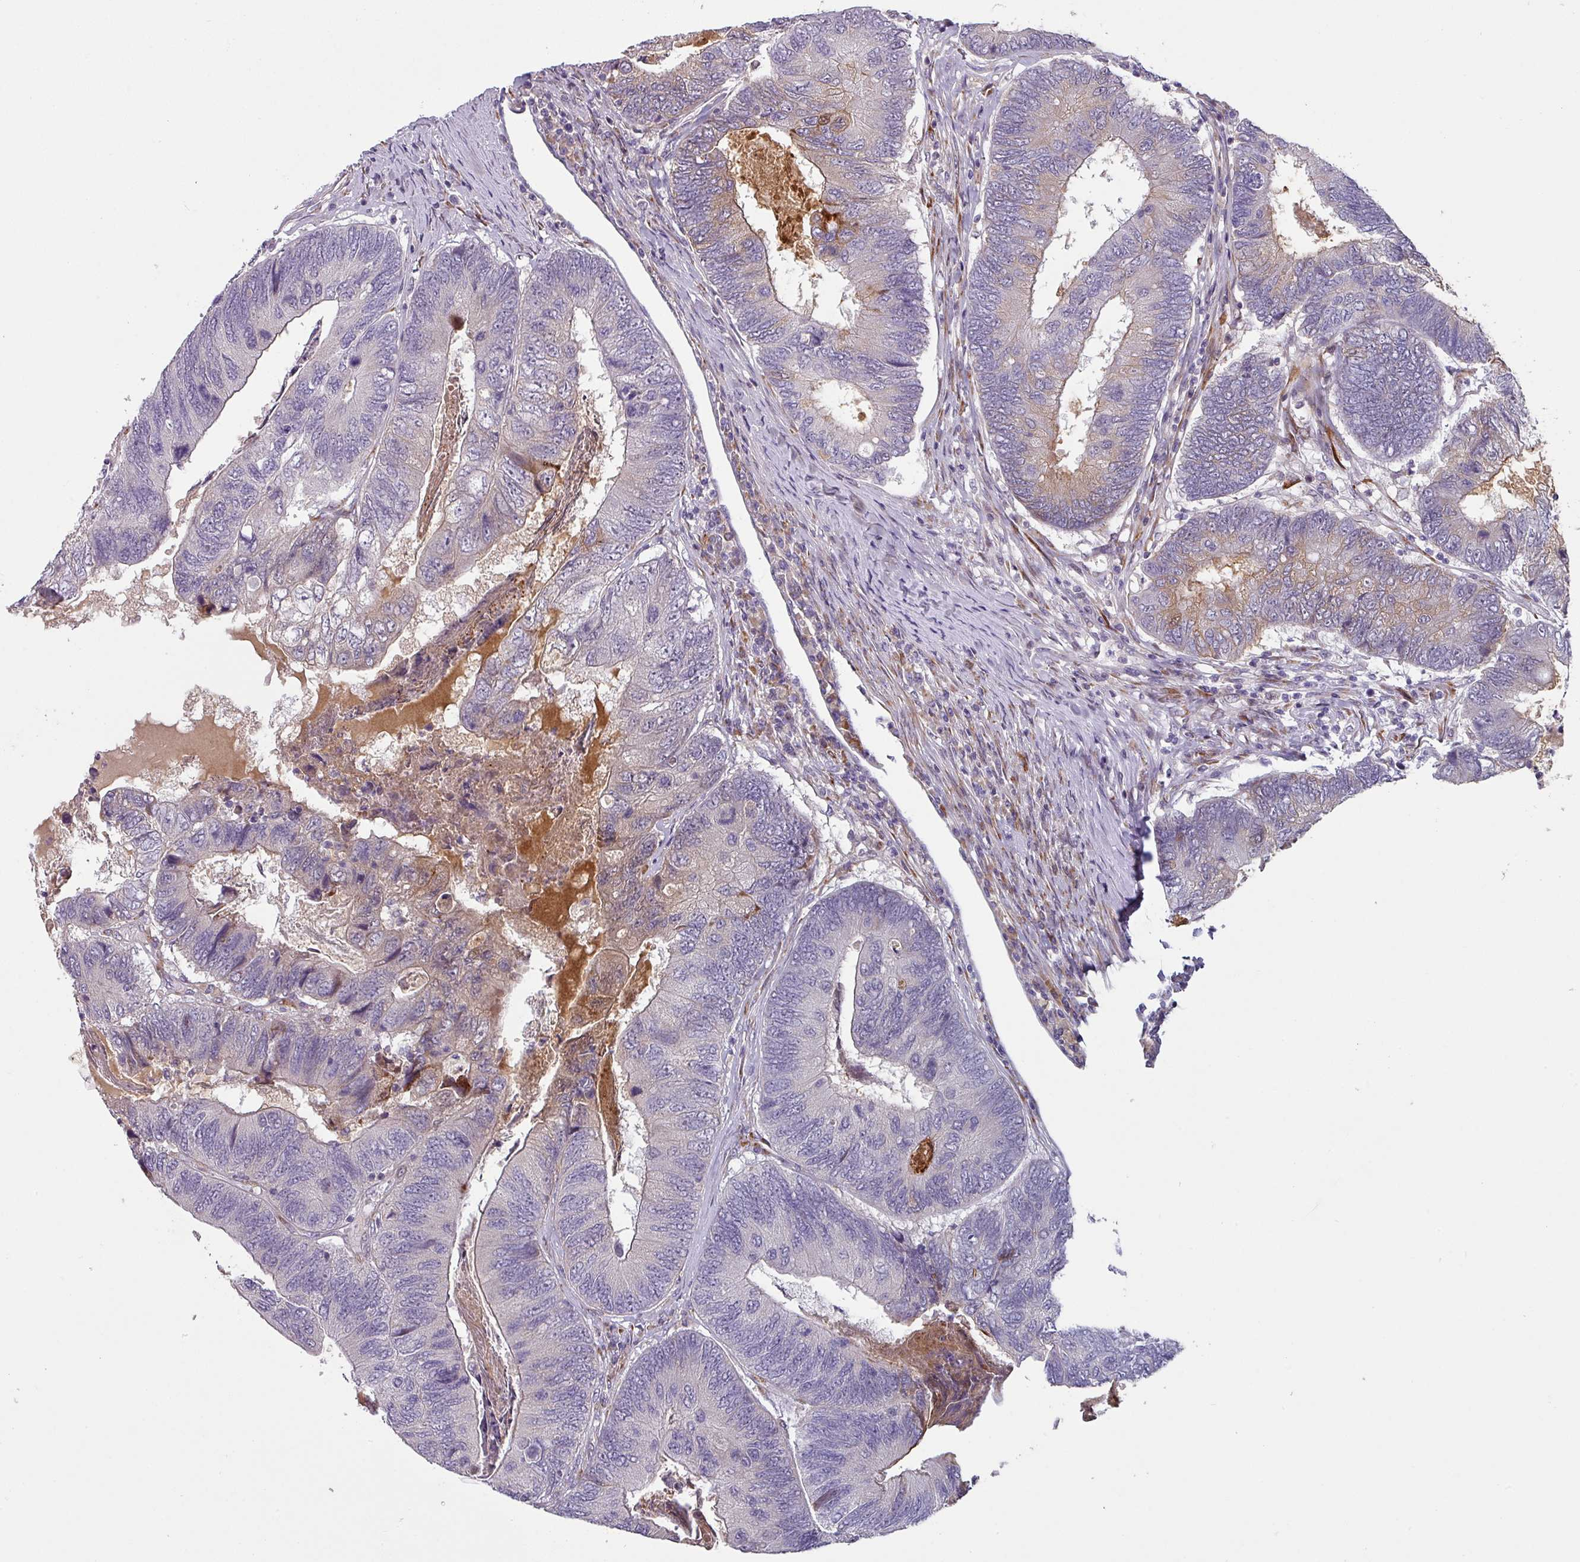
{"staining": {"intensity": "negative", "quantity": "none", "location": "none"}, "tissue": "colorectal cancer", "cell_type": "Tumor cells", "image_type": "cancer", "snomed": [{"axis": "morphology", "description": "Adenocarcinoma, NOS"}, {"axis": "topography", "description": "Colon"}], "caption": "This is an immunohistochemistry micrograph of colorectal cancer. There is no staining in tumor cells.", "gene": "KLHL3", "patient": {"sex": "female", "age": 67}}